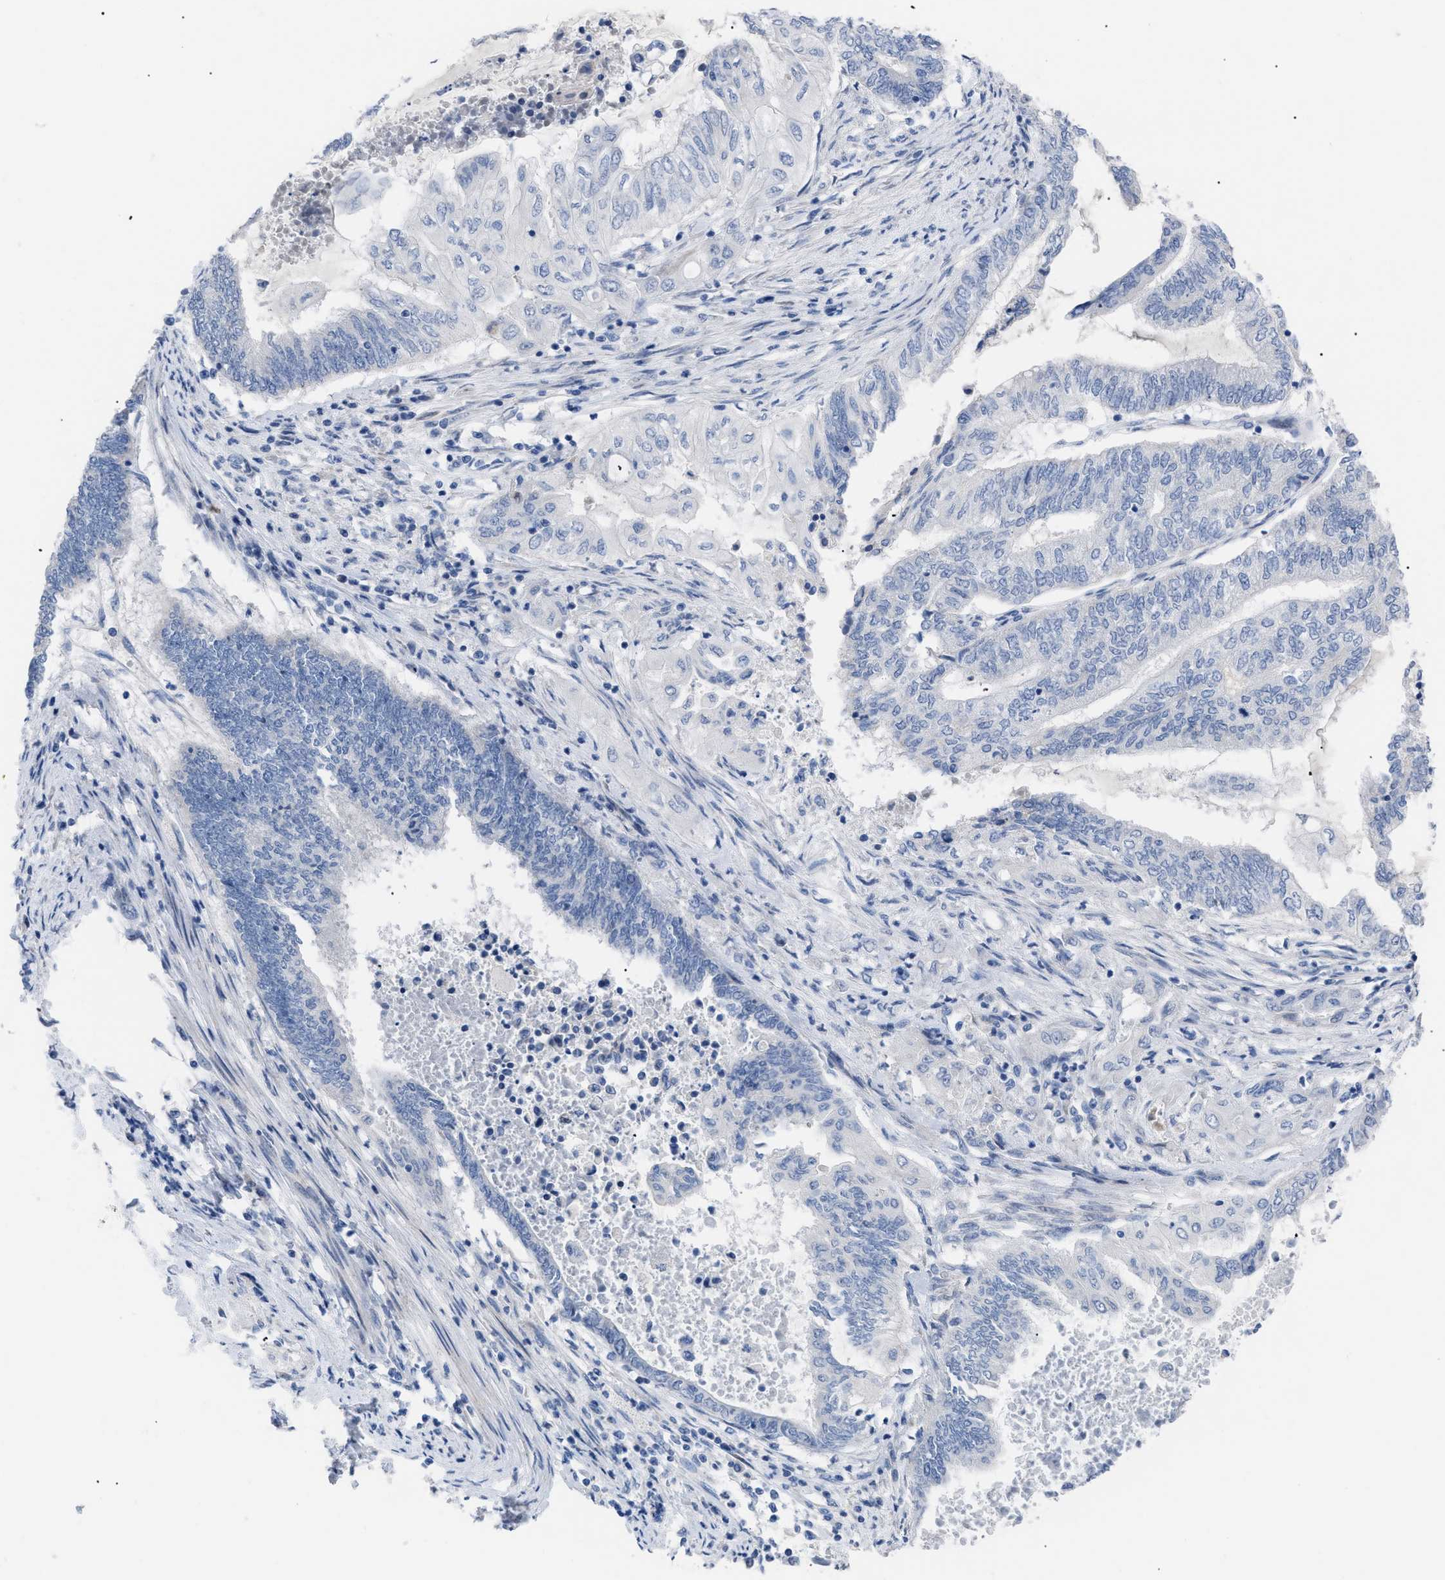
{"staining": {"intensity": "negative", "quantity": "none", "location": "none"}, "tissue": "endometrial cancer", "cell_type": "Tumor cells", "image_type": "cancer", "snomed": [{"axis": "morphology", "description": "Adenocarcinoma, NOS"}, {"axis": "topography", "description": "Uterus"}, {"axis": "topography", "description": "Endometrium"}], "caption": "A high-resolution photomicrograph shows IHC staining of adenocarcinoma (endometrial), which shows no significant positivity in tumor cells. (Brightfield microscopy of DAB (3,3'-diaminobenzidine) immunohistochemistry at high magnification).", "gene": "CAV3", "patient": {"sex": "female", "age": 70}}